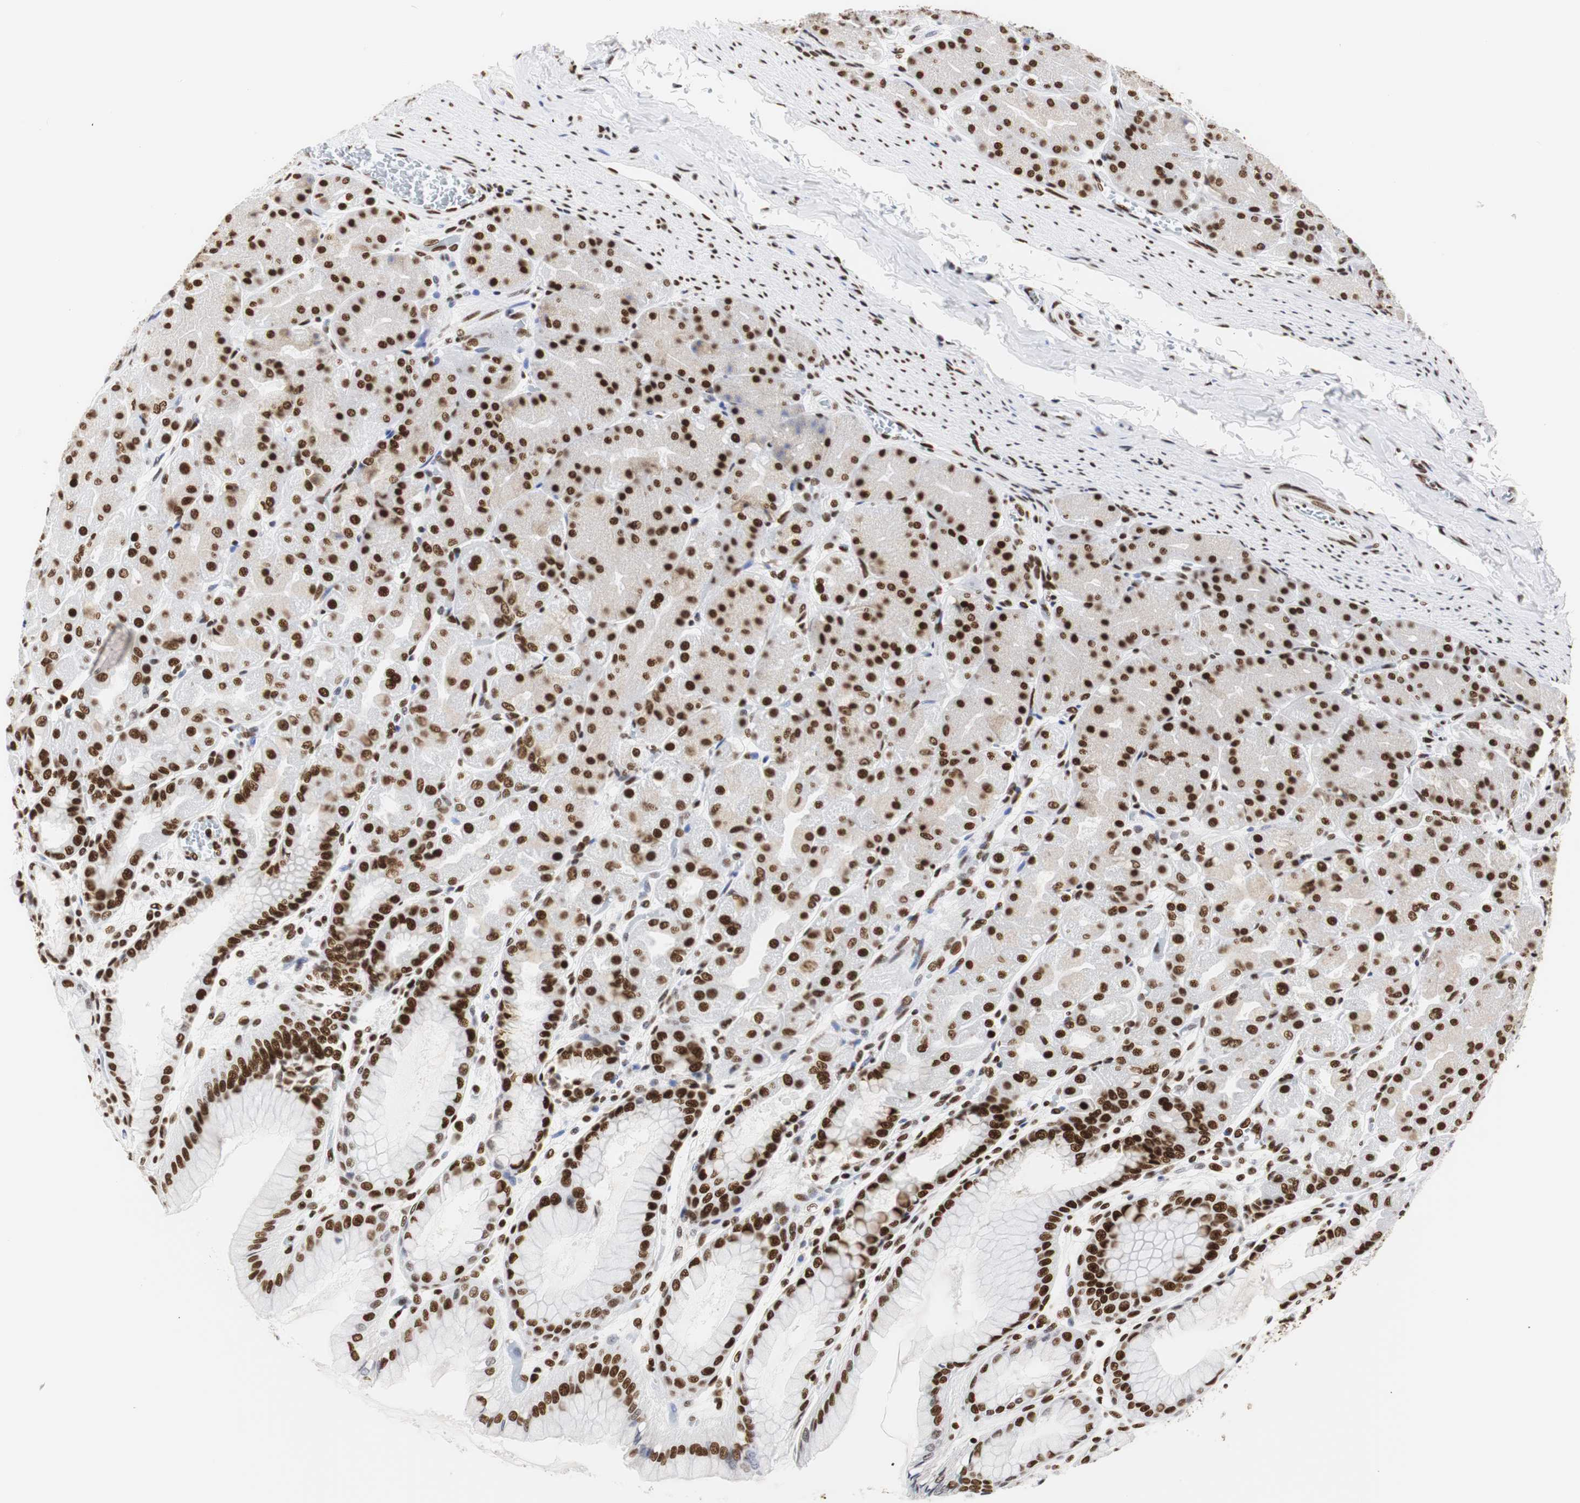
{"staining": {"intensity": "strong", "quantity": ">75%", "location": "nuclear"}, "tissue": "stomach", "cell_type": "Glandular cells", "image_type": "normal", "snomed": [{"axis": "morphology", "description": "Normal tissue, NOS"}, {"axis": "topography", "description": "Stomach, upper"}], "caption": "Immunohistochemical staining of benign human stomach exhibits >75% levels of strong nuclear protein staining in approximately >75% of glandular cells.", "gene": "HNRNPH2", "patient": {"sex": "female", "age": 56}}